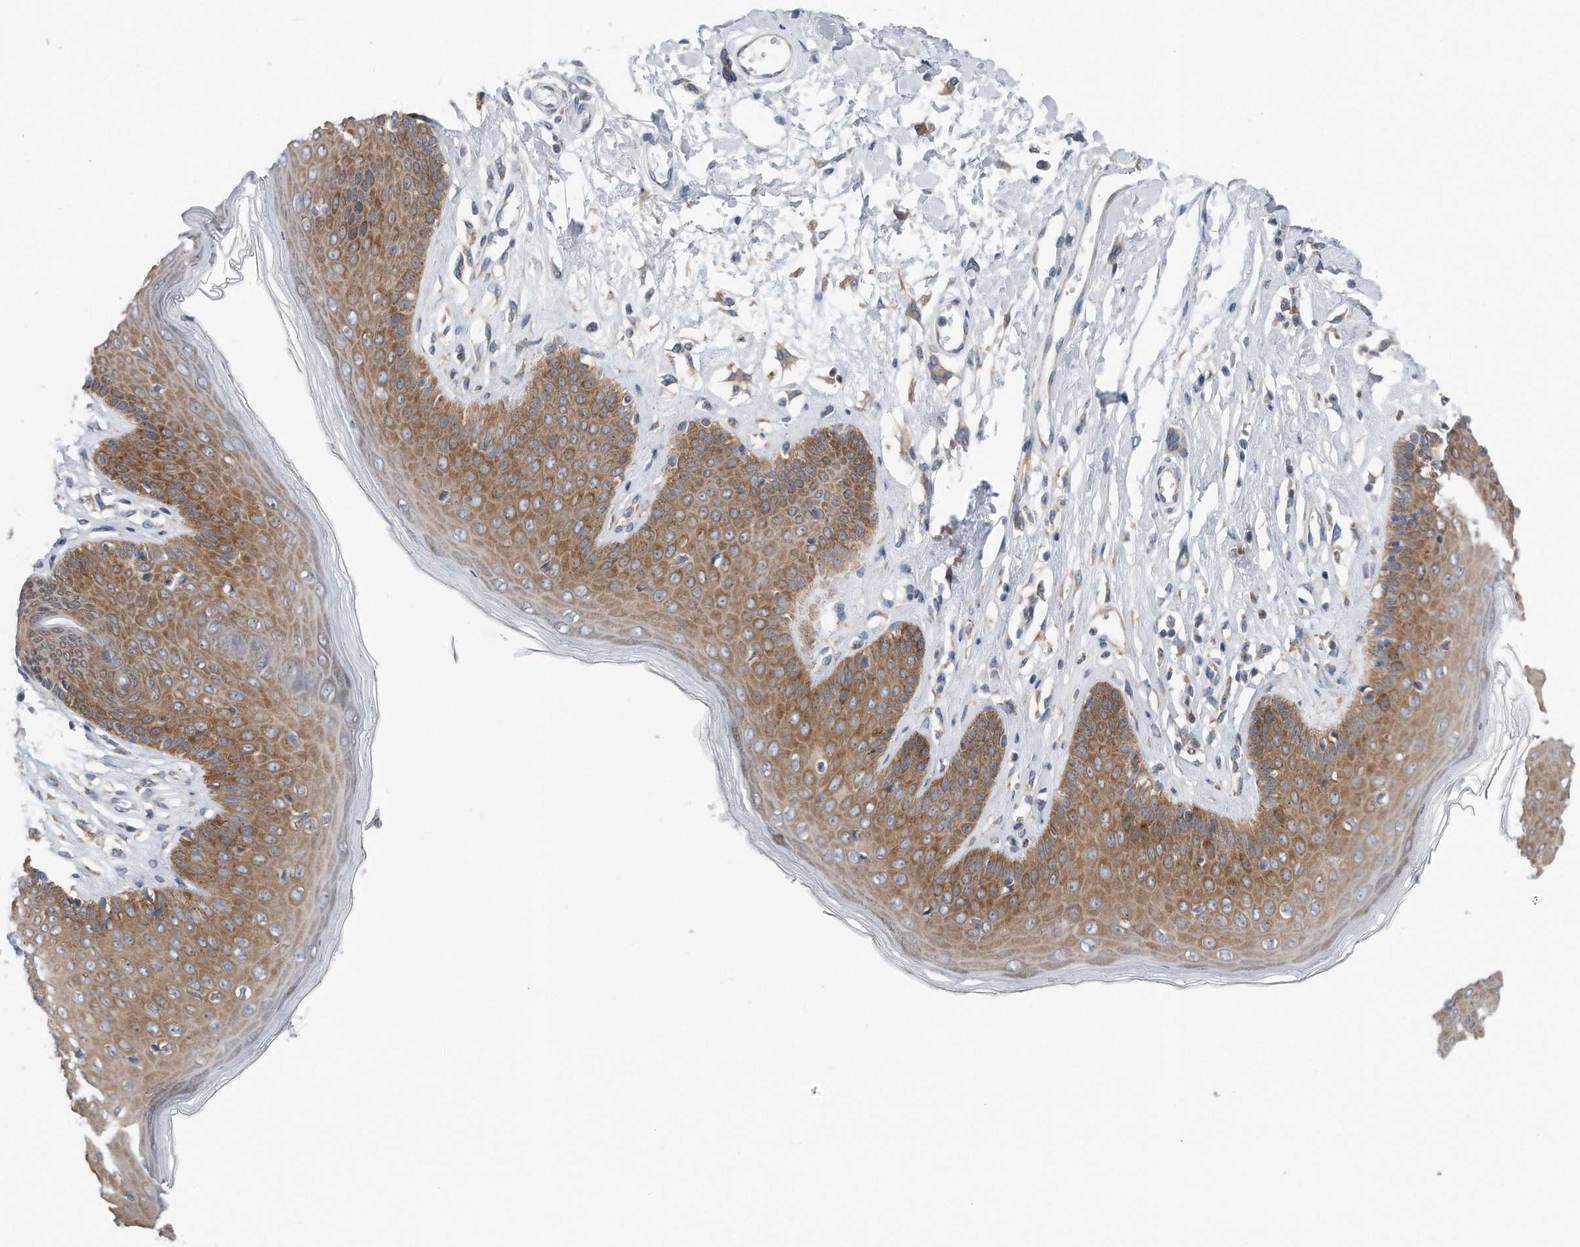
{"staining": {"intensity": "moderate", "quantity": ">75%", "location": "cytoplasmic/membranous"}, "tissue": "skin", "cell_type": "Epidermal cells", "image_type": "normal", "snomed": [{"axis": "morphology", "description": "Normal tissue, NOS"}, {"axis": "morphology", "description": "Squamous cell carcinoma, NOS"}, {"axis": "topography", "description": "Vulva"}], "caption": "Immunohistochemical staining of benign skin reveals >75% levels of moderate cytoplasmic/membranous protein staining in about >75% of epidermal cells.", "gene": "RPL26L1", "patient": {"sex": "female", "age": 85}}